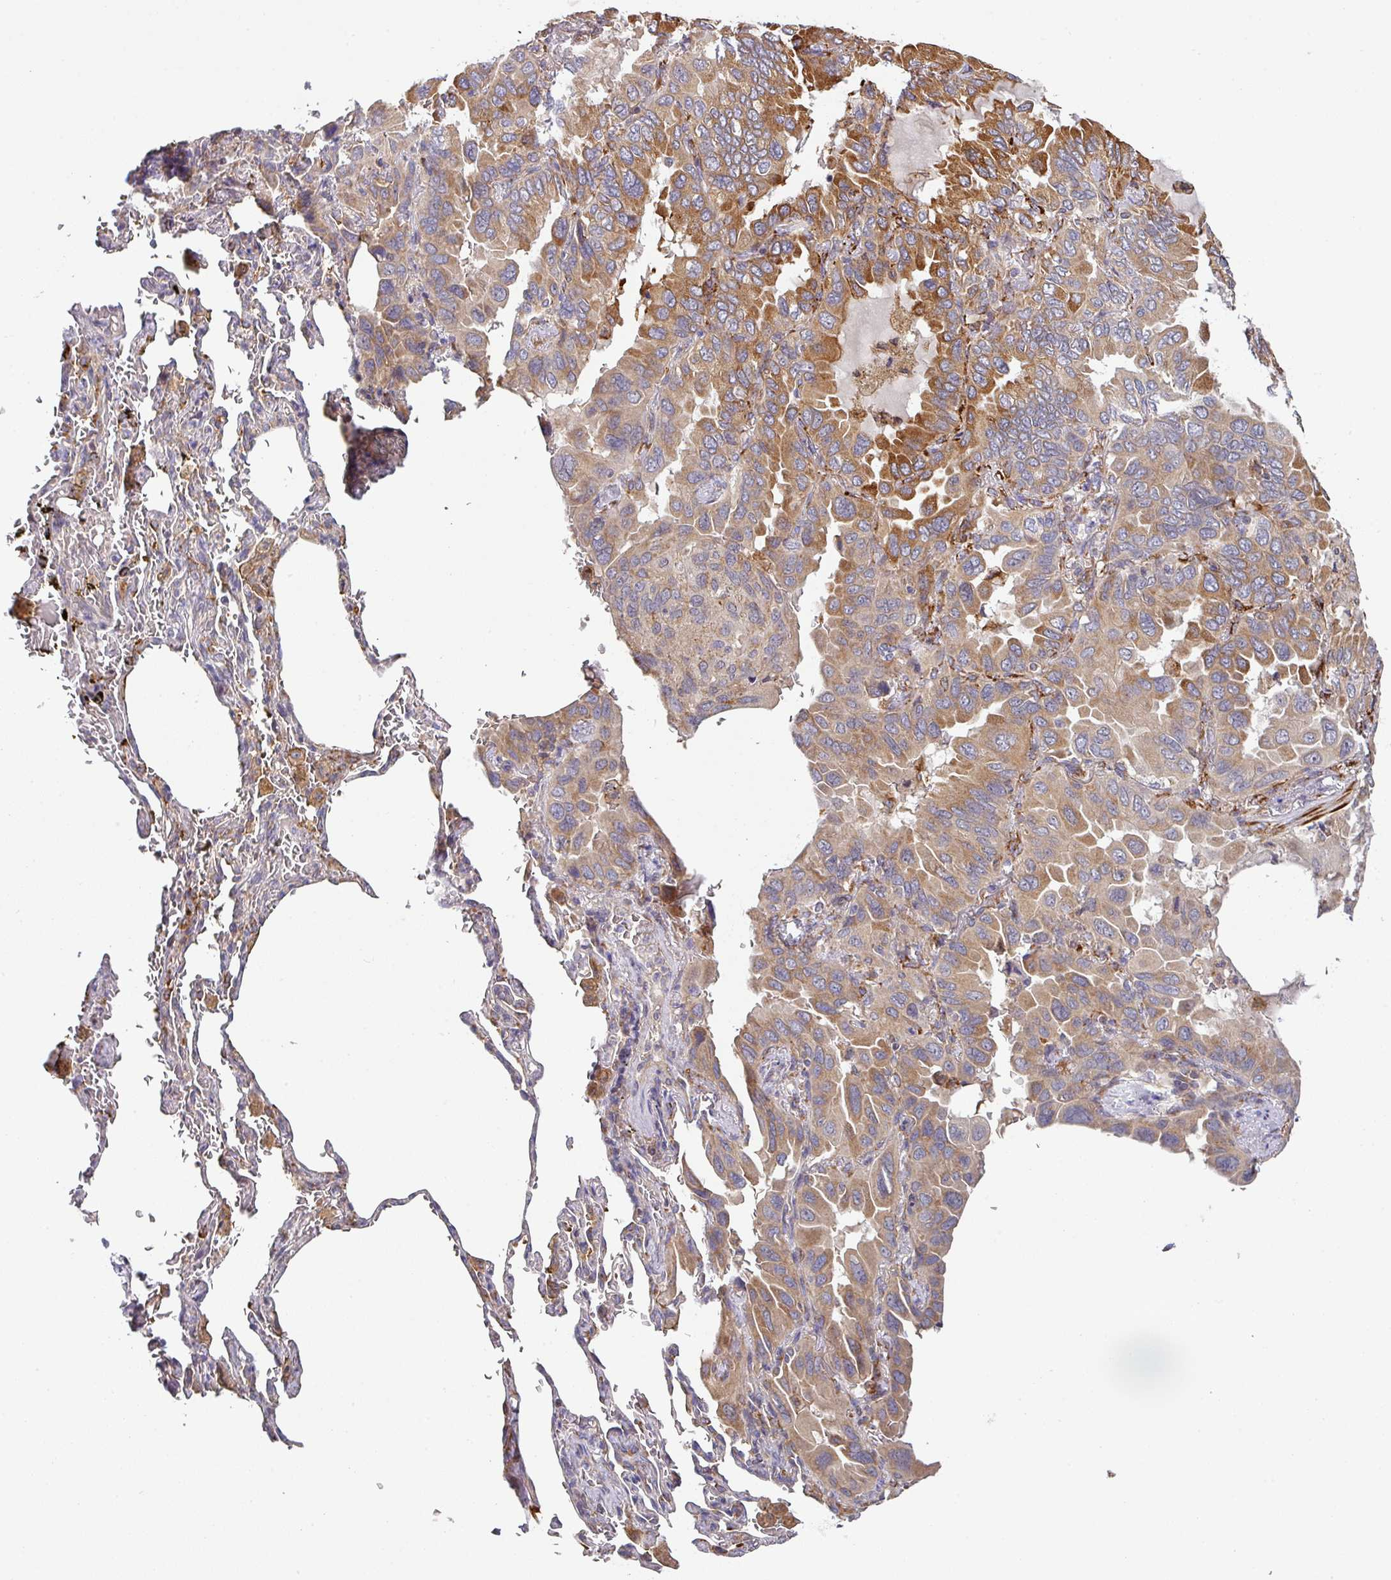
{"staining": {"intensity": "moderate", "quantity": ">75%", "location": "cytoplasmic/membranous"}, "tissue": "lung cancer", "cell_type": "Tumor cells", "image_type": "cancer", "snomed": [{"axis": "morphology", "description": "Adenocarcinoma, NOS"}, {"axis": "topography", "description": "Lung"}], "caption": "Protein staining of lung cancer tissue shows moderate cytoplasmic/membranous positivity in approximately >75% of tumor cells.", "gene": "ZNF268", "patient": {"sex": "male", "age": 64}}